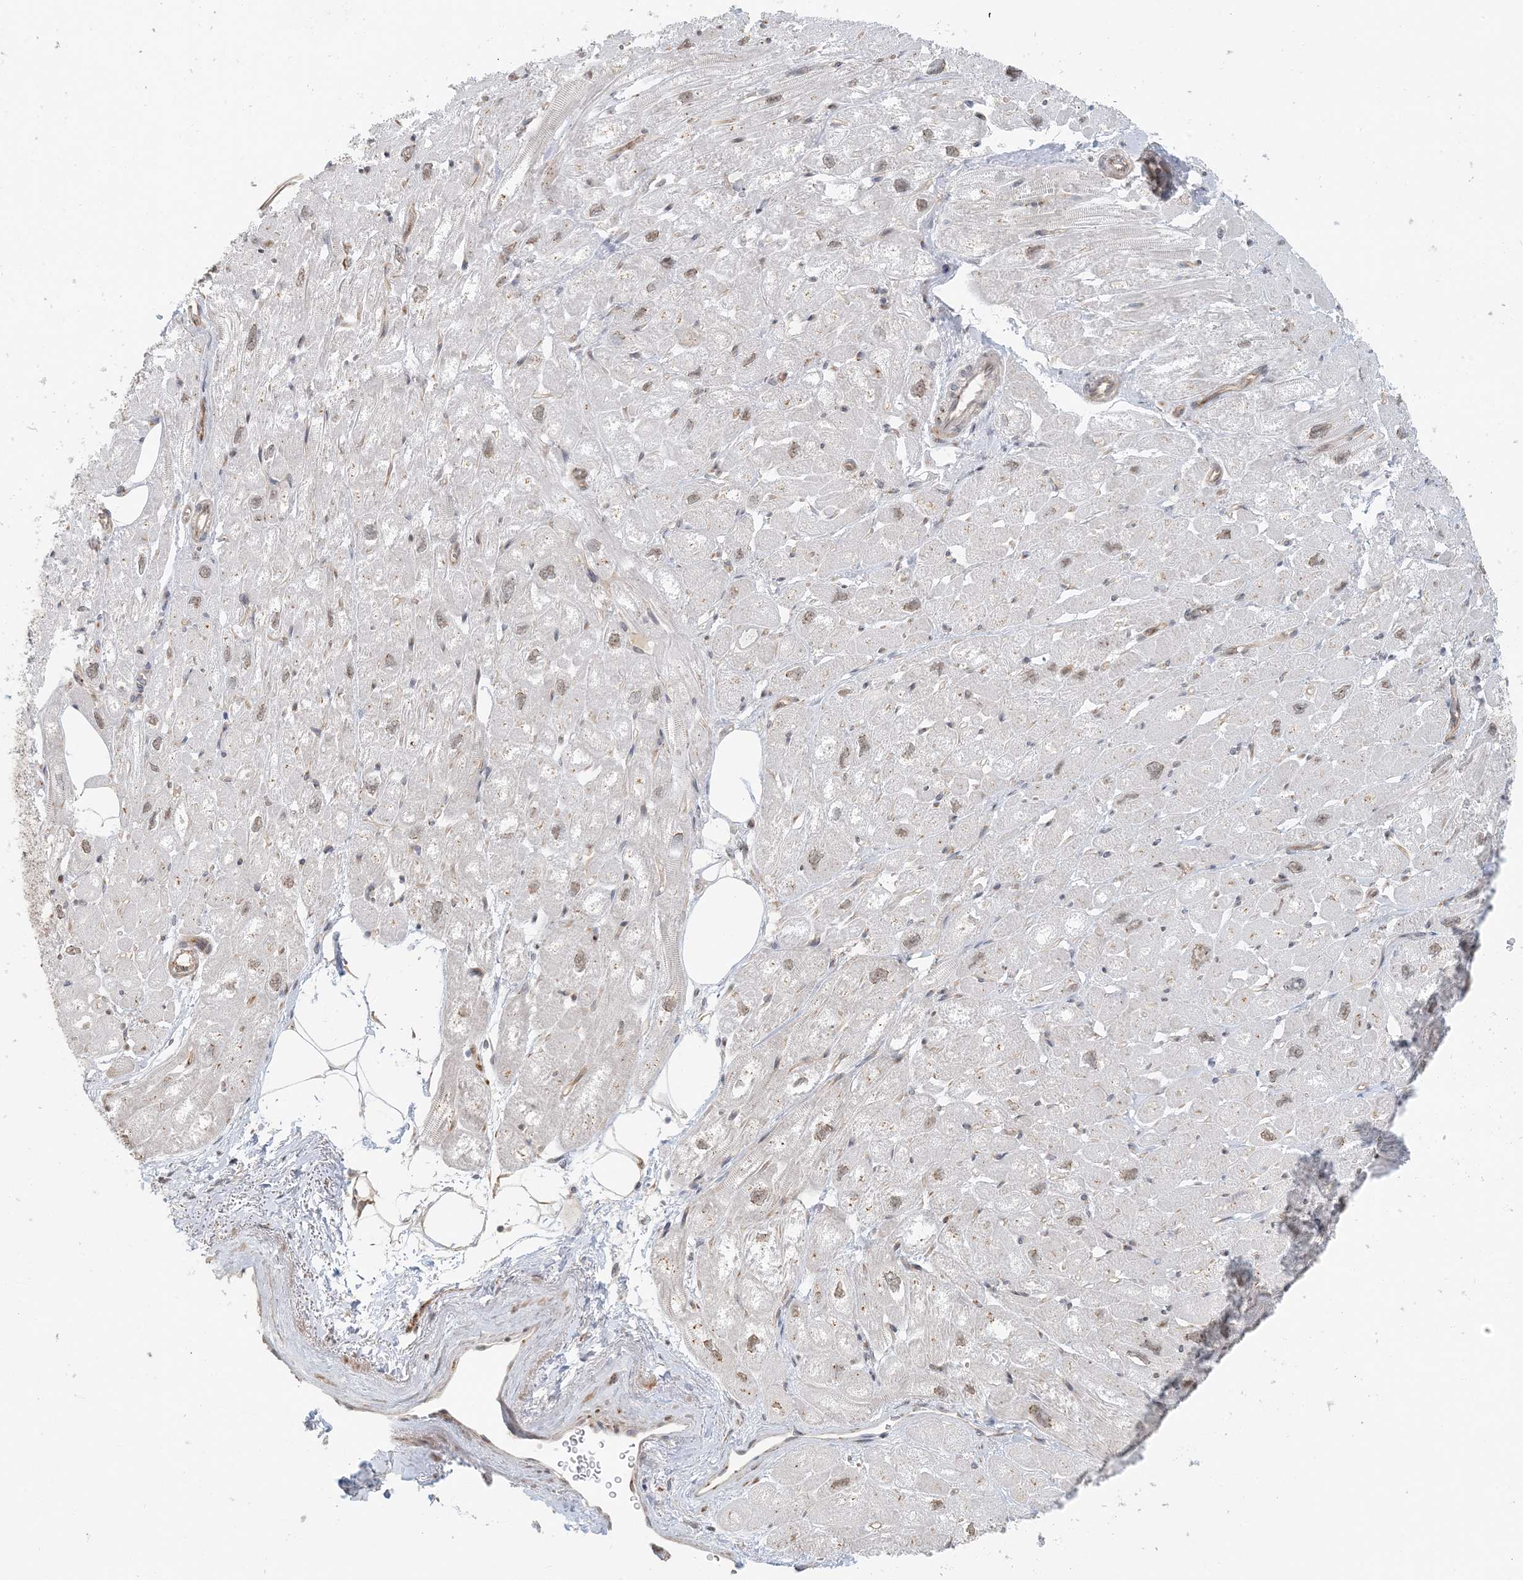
{"staining": {"intensity": "weak", "quantity": "25%-75%", "location": "nuclear"}, "tissue": "heart muscle", "cell_type": "Cardiomyocytes", "image_type": "normal", "snomed": [{"axis": "morphology", "description": "Normal tissue, NOS"}, {"axis": "topography", "description": "Heart"}], "caption": "Heart muscle was stained to show a protein in brown. There is low levels of weak nuclear positivity in about 25%-75% of cardiomyocytes. (DAB IHC, brown staining for protein, blue staining for nuclei).", "gene": "ZCCHC4", "patient": {"sex": "male", "age": 50}}